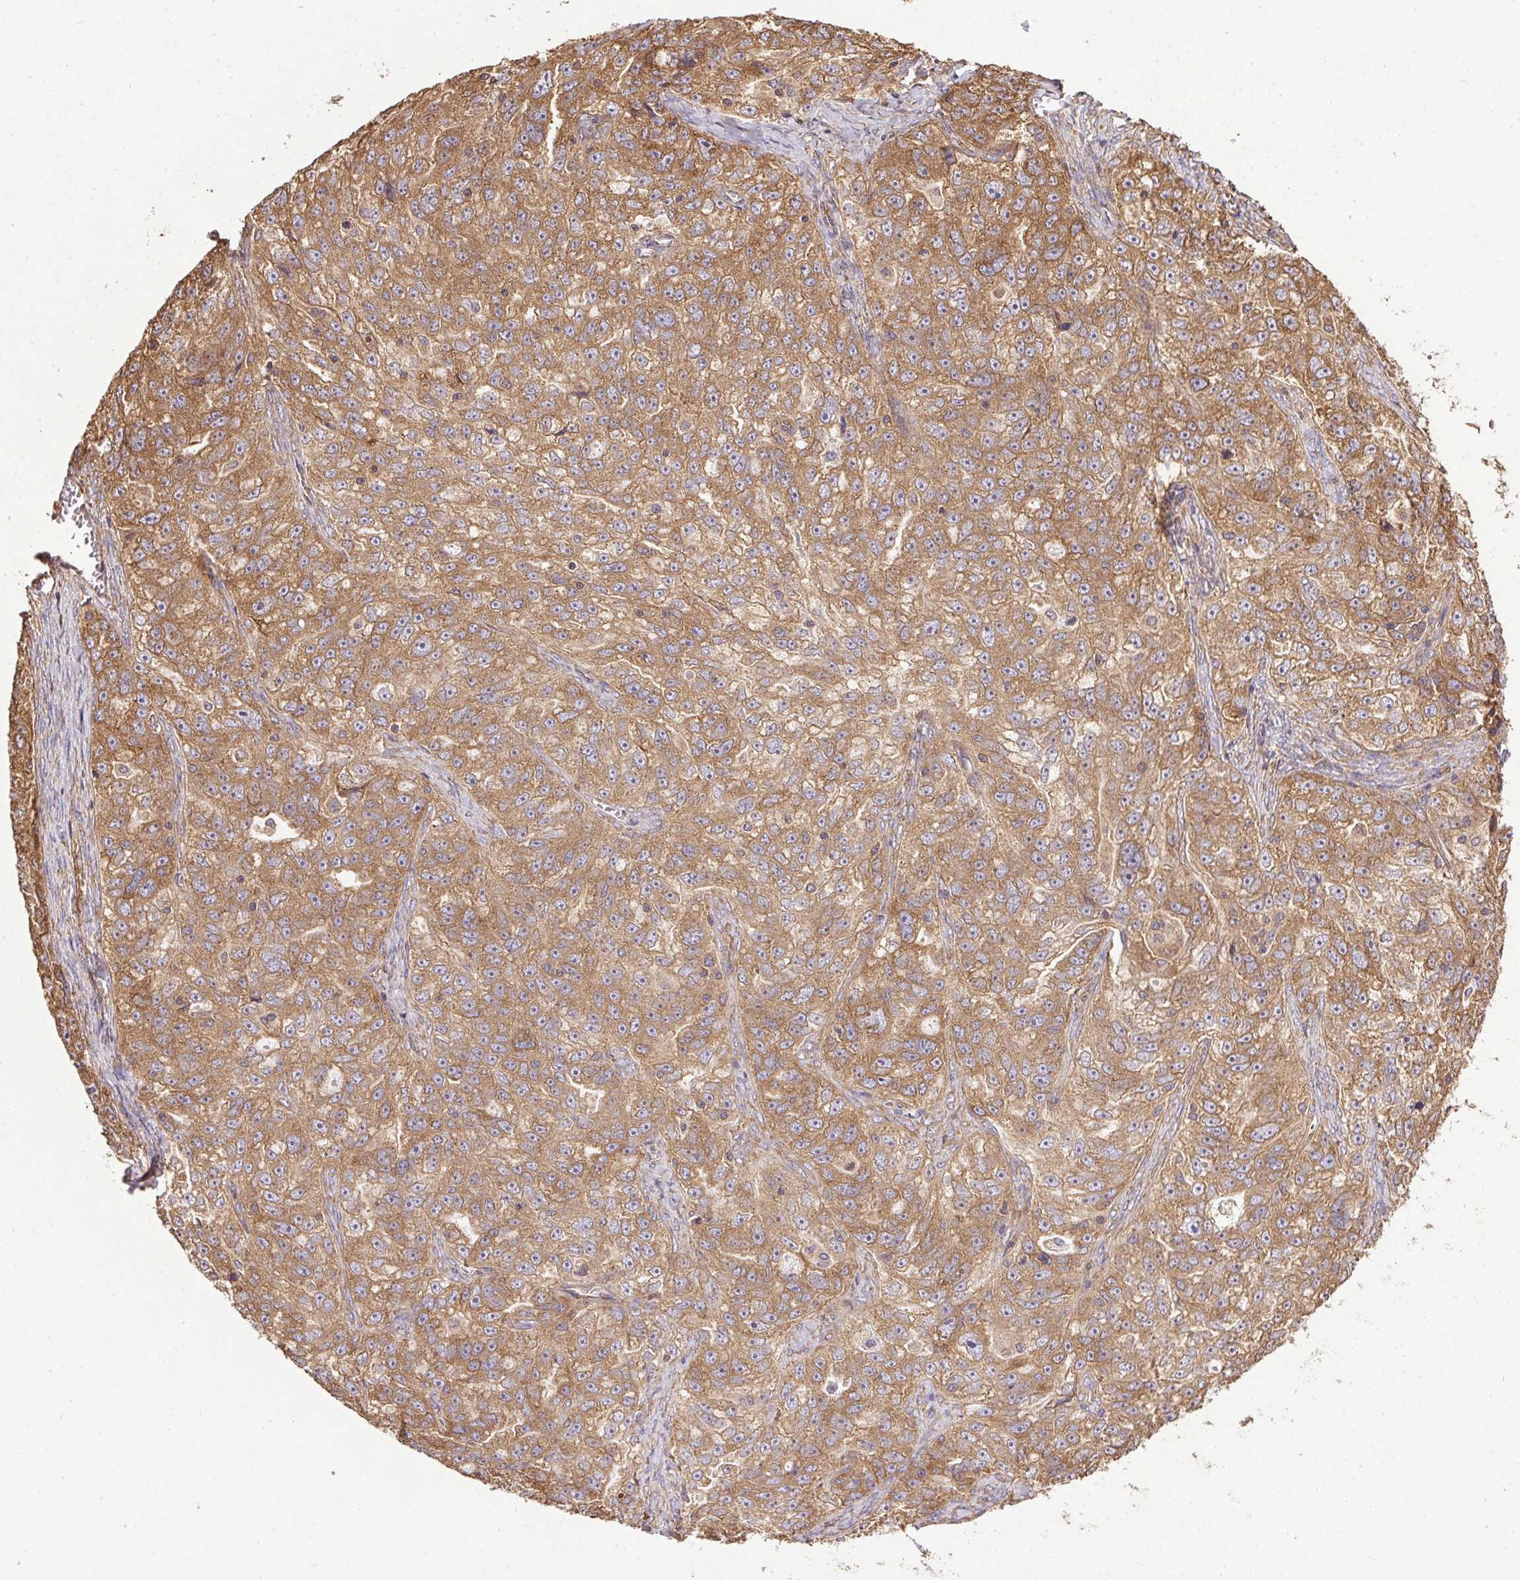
{"staining": {"intensity": "moderate", "quantity": ">75%", "location": "cytoplasmic/membranous"}, "tissue": "ovarian cancer", "cell_type": "Tumor cells", "image_type": "cancer", "snomed": [{"axis": "morphology", "description": "Cystadenocarcinoma, serous, NOS"}, {"axis": "topography", "description": "Ovary"}], "caption": "The histopathology image displays a brown stain indicating the presence of a protein in the cytoplasmic/membranous of tumor cells in ovarian cancer.", "gene": "EIF2S1", "patient": {"sex": "female", "age": 51}}